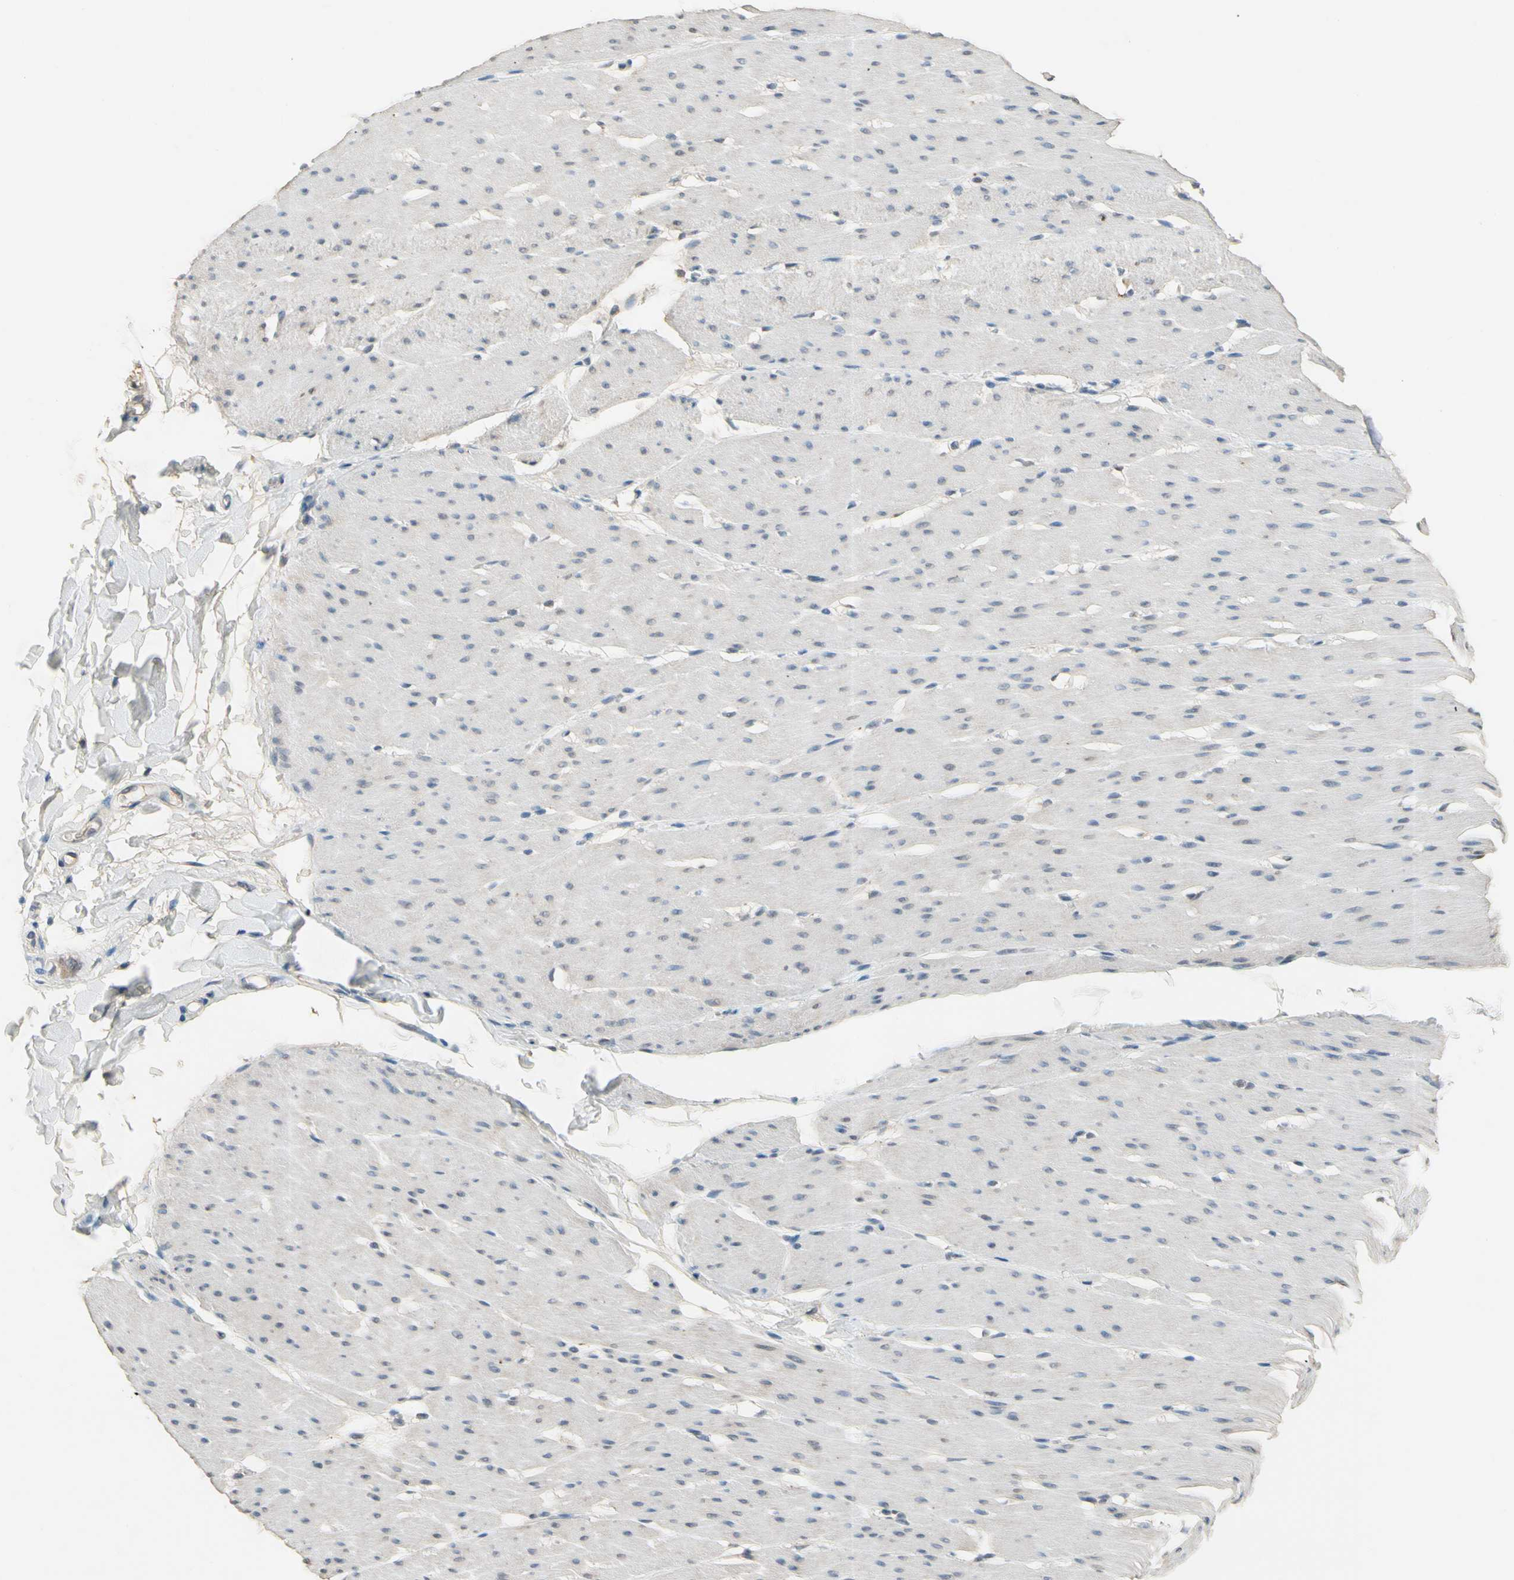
{"staining": {"intensity": "weak", "quantity": "25%-75%", "location": "cytoplasmic/membranous,nuclear"}, "tissue": "smooth muscle", "cell_type": "Smooth muscle cells", "image_type": "normal", "snomed": [{"axis": "morphology", "description": "Normal tissue, NOS"}, {"axis": "topography", "description": "Smooth muscle"}, {"axis": "topography", "description": "Colon"}], "caption": "Smooth muscle stained with DAB (3,3'-diaminobenzidine) IHC demonstrates low levels of weak cytoplasmic/membranous,nuclear positivity in about 25%-75% of smooth muscle cells. The staining was performed using DAB (3,3'-diaminobenzidine), with brown indicating positive protein expression. Nuclei are stained blue with hematoxylin.", "gene": "ZKSCAN3", "patient": {"sex": "male", "age": 67}}